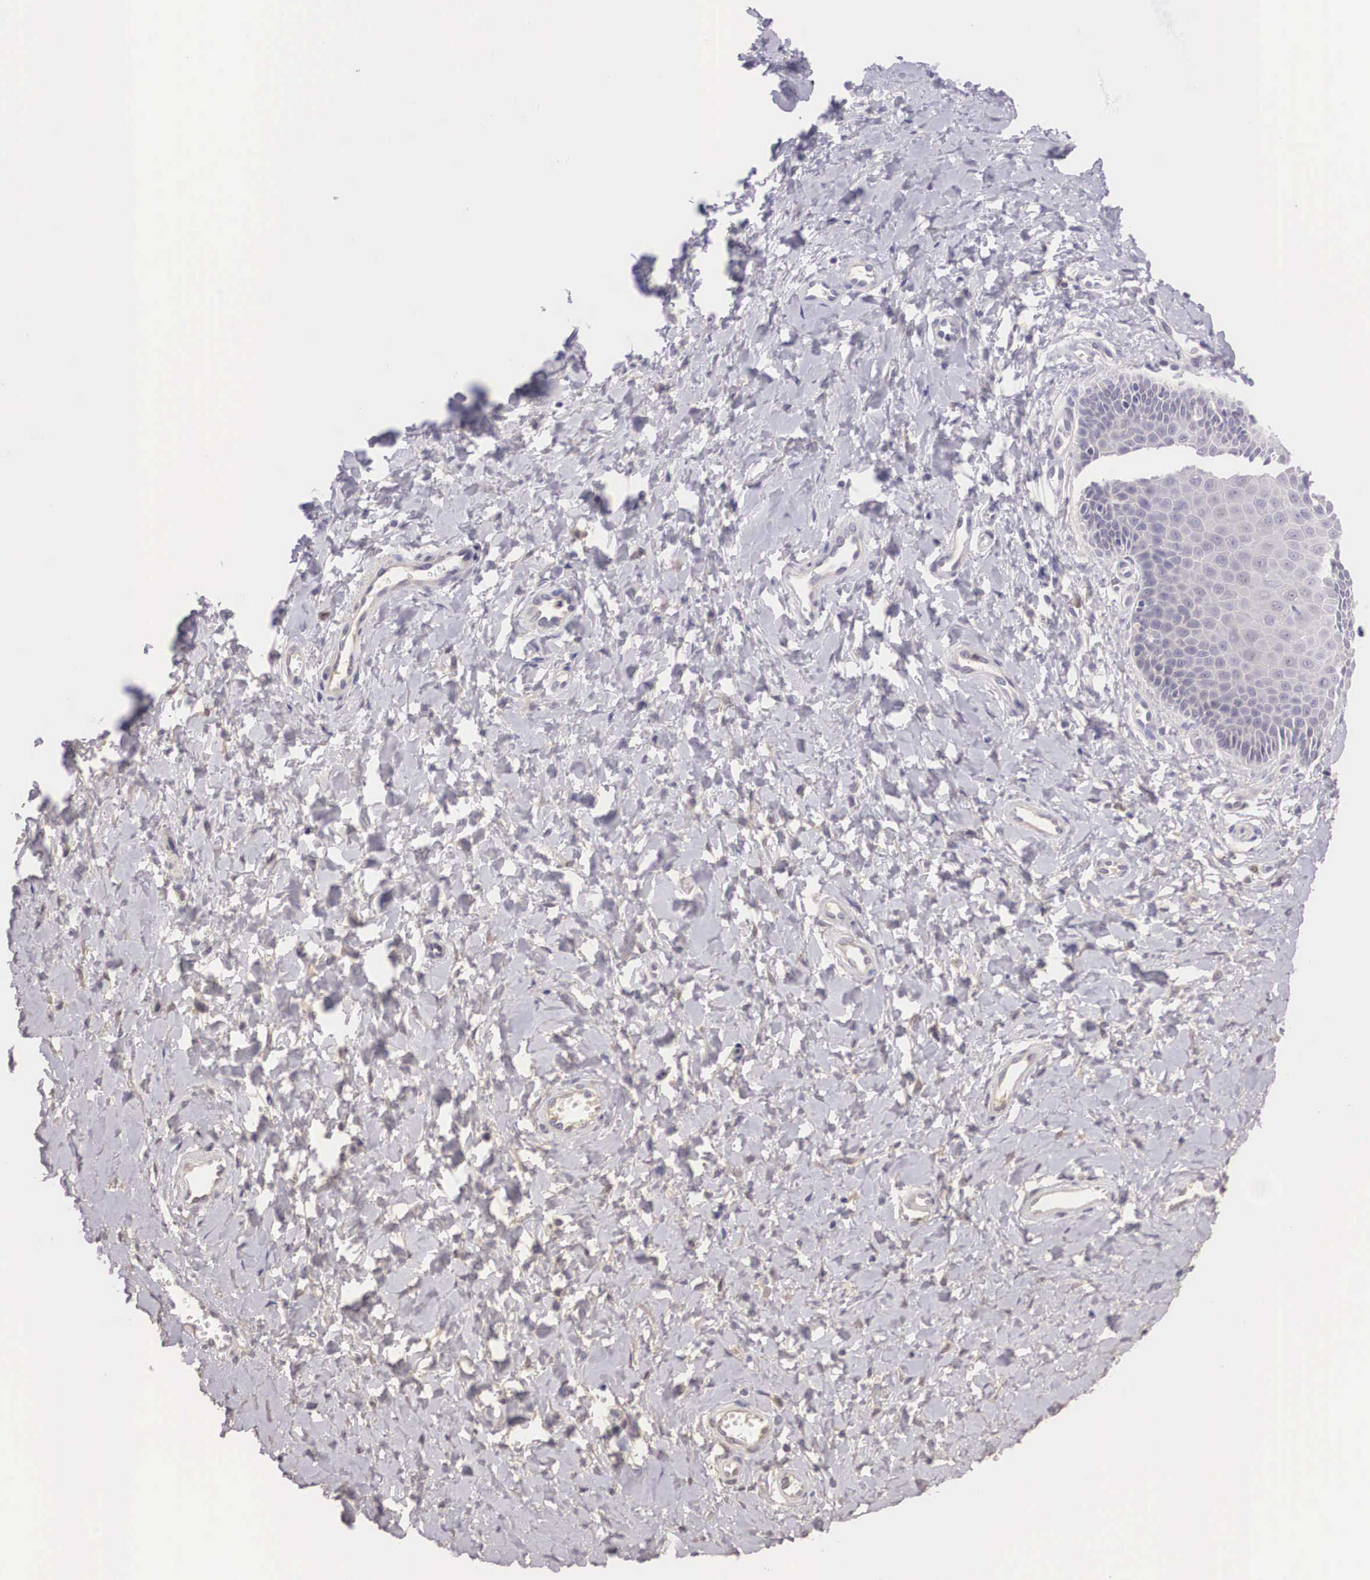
{"staining": {"intensity": "negative", "quantity": "none", "location": "none"}, "tissue": "vagina", "cell_type": "Squamous epithelial cells", "image_type": "normal", "snomed": [{"axis": "morphology", "description": "Normal tissue, NOS"}, {"axis": "topography", "description": "Vagina"}], "caption": "An immunohistochemistry (IHC) histopathology image of unremarkable vagina is shown. There is no staining in squamous epithelial cells of vagina.", "gene": "BCL6", "patient": {"sex": "female", "age": 68}}